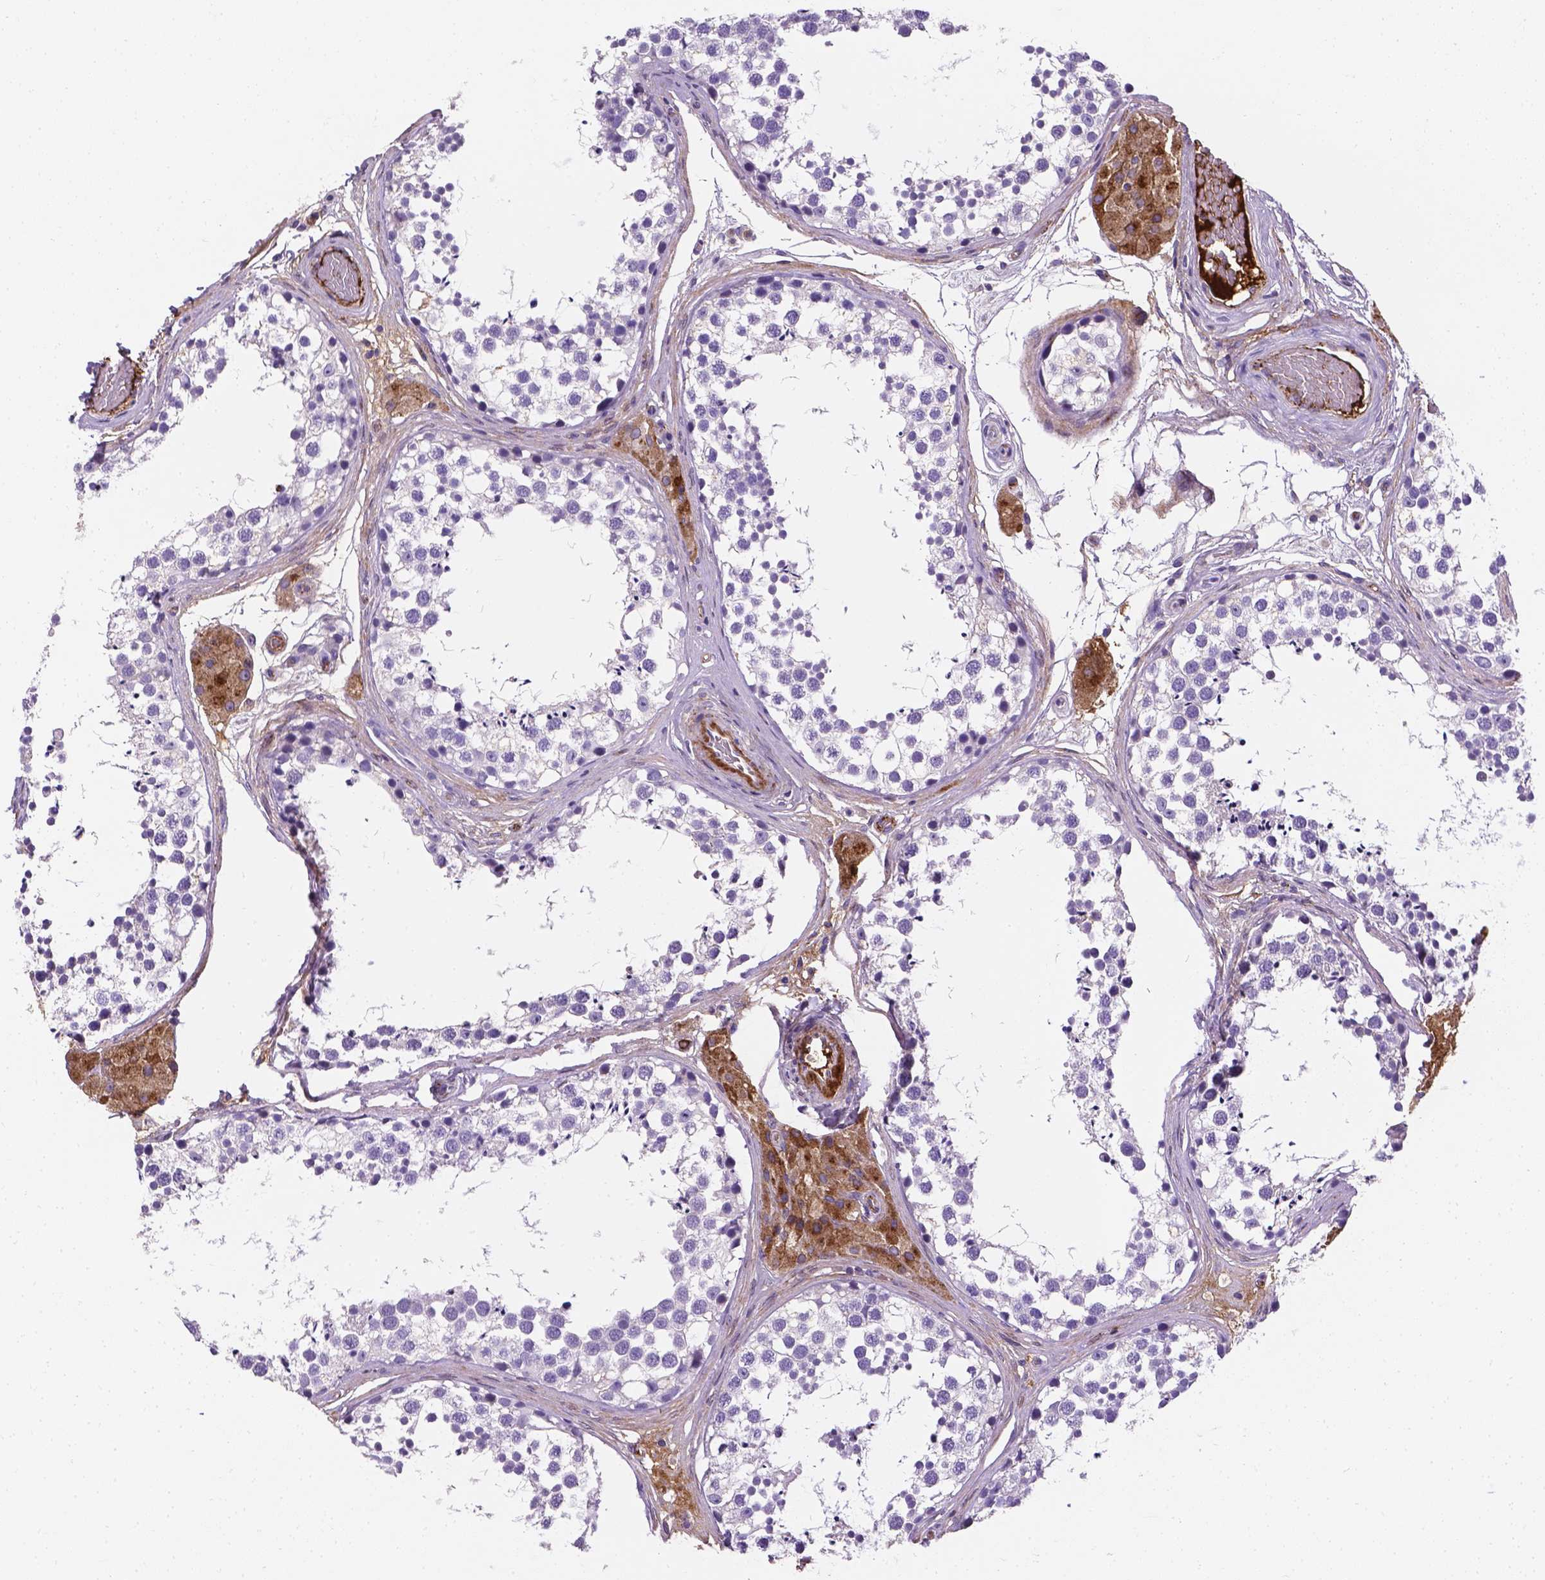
{"staining": {"intensity": "negative", "quantity": "none", "location": "none"}, "tissue": "testis", "cell_type": "Cells in seminiferous ducts", "image_type": "normal", "snomed": [{"axis": "morphology", "description": "Normal tissue, NOS"}, {"axis": "morphology", "description": "Seminoma, NOS"}, {"axis": "topography", "description": "Testis"}], "caption": "Cells in seminiferous ducts are negative for protein expression in benign human testis.", "gene": "APOE", "patient": {"sex": "male", "age": 65}}